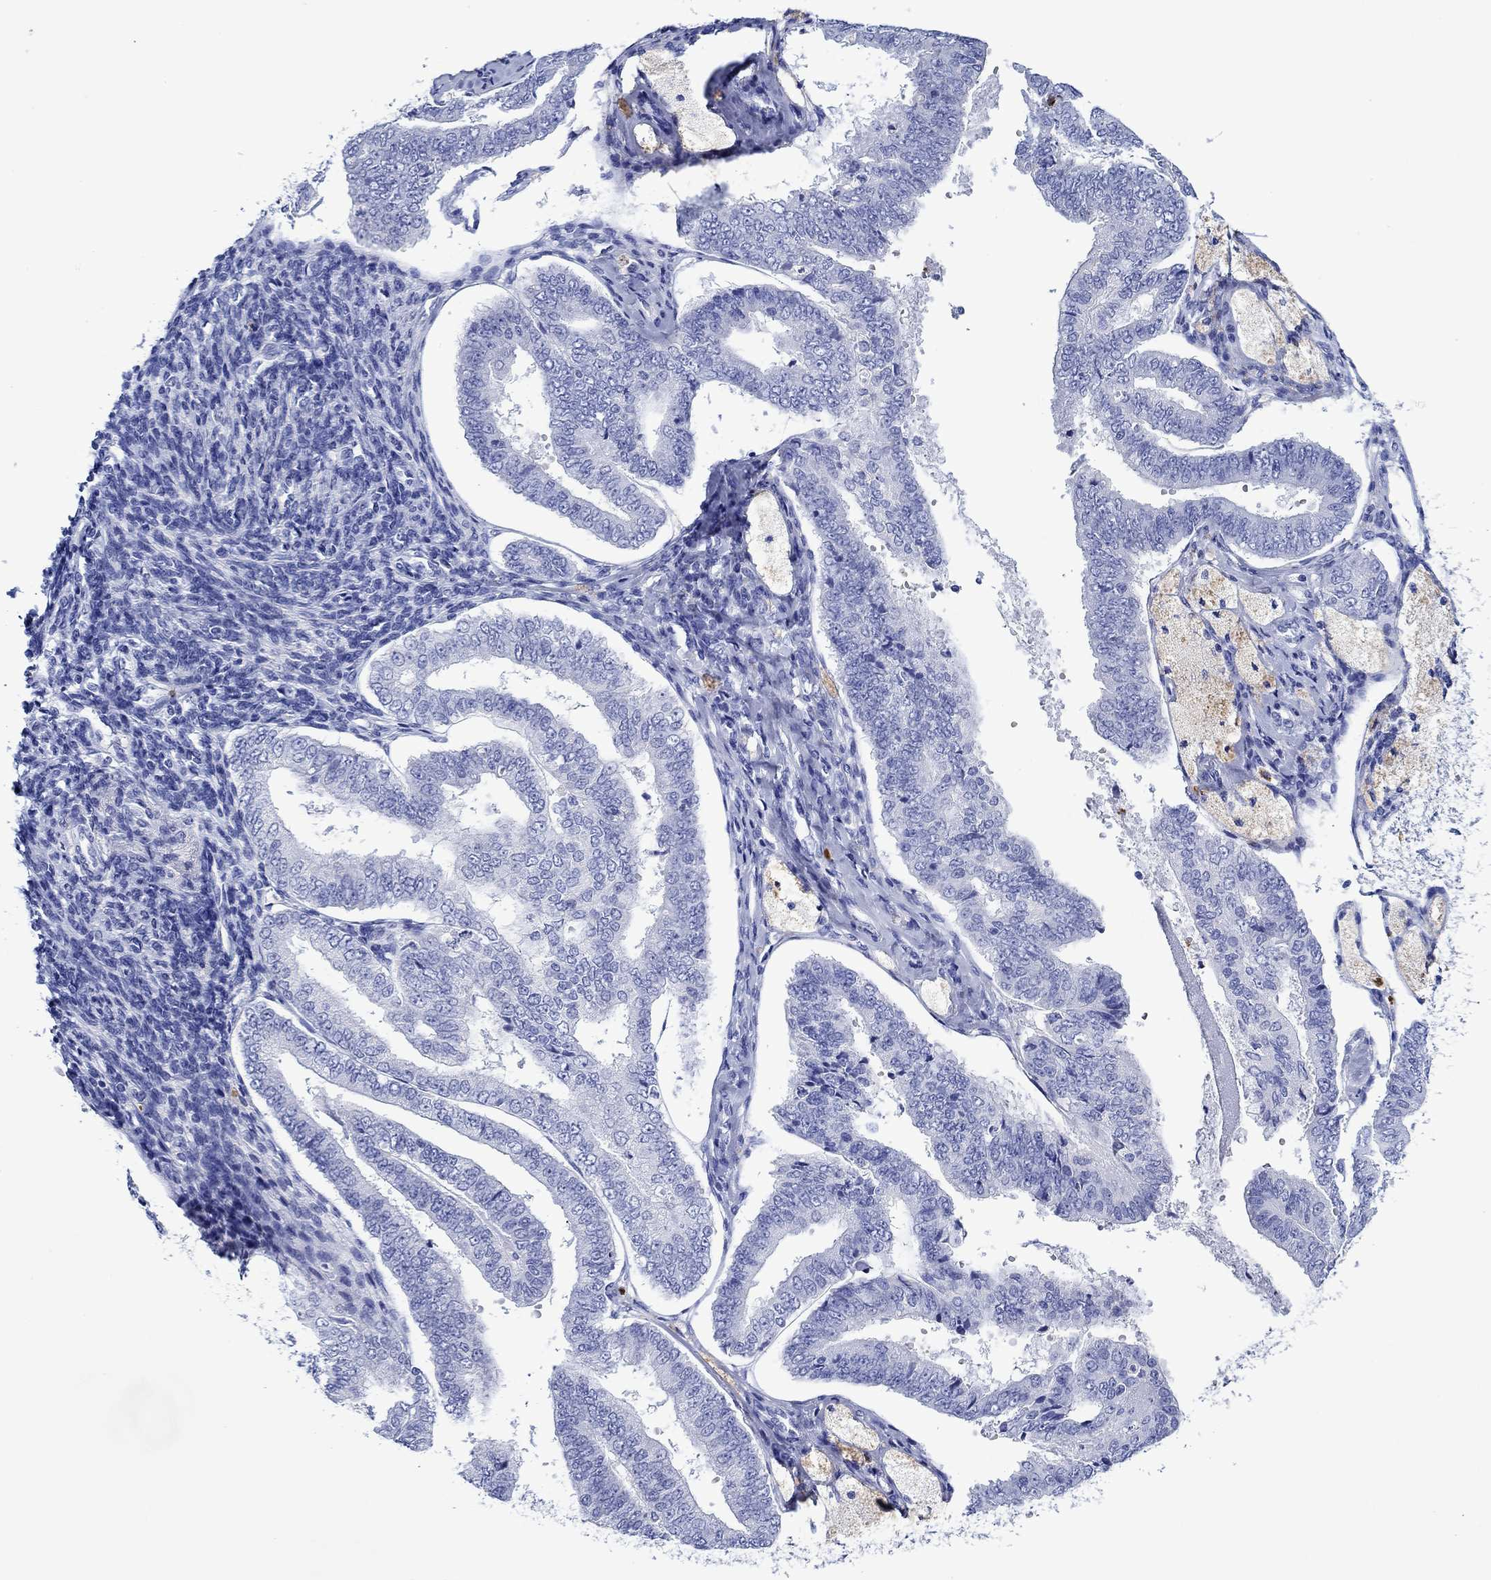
{"staining": {"intensity": "negative", "quantity": "none", "location": "none"}, "tissue": "endometrial cancer", "cell_type": "Tumor cells", "image_type": "cancer", "snomed": [{"axis": "morphology", "description": "Adenocarcinoma, NOS"}, {"axis": "topography", "description": "Endometrium"}], "caption": "This is a micrograph of immunohistochemistry staining of adenocarcinoma (endometrial), which shows no expression in tumor cells.", "gene": "EPX", "patient": {"sex": "female", "age": 63}}